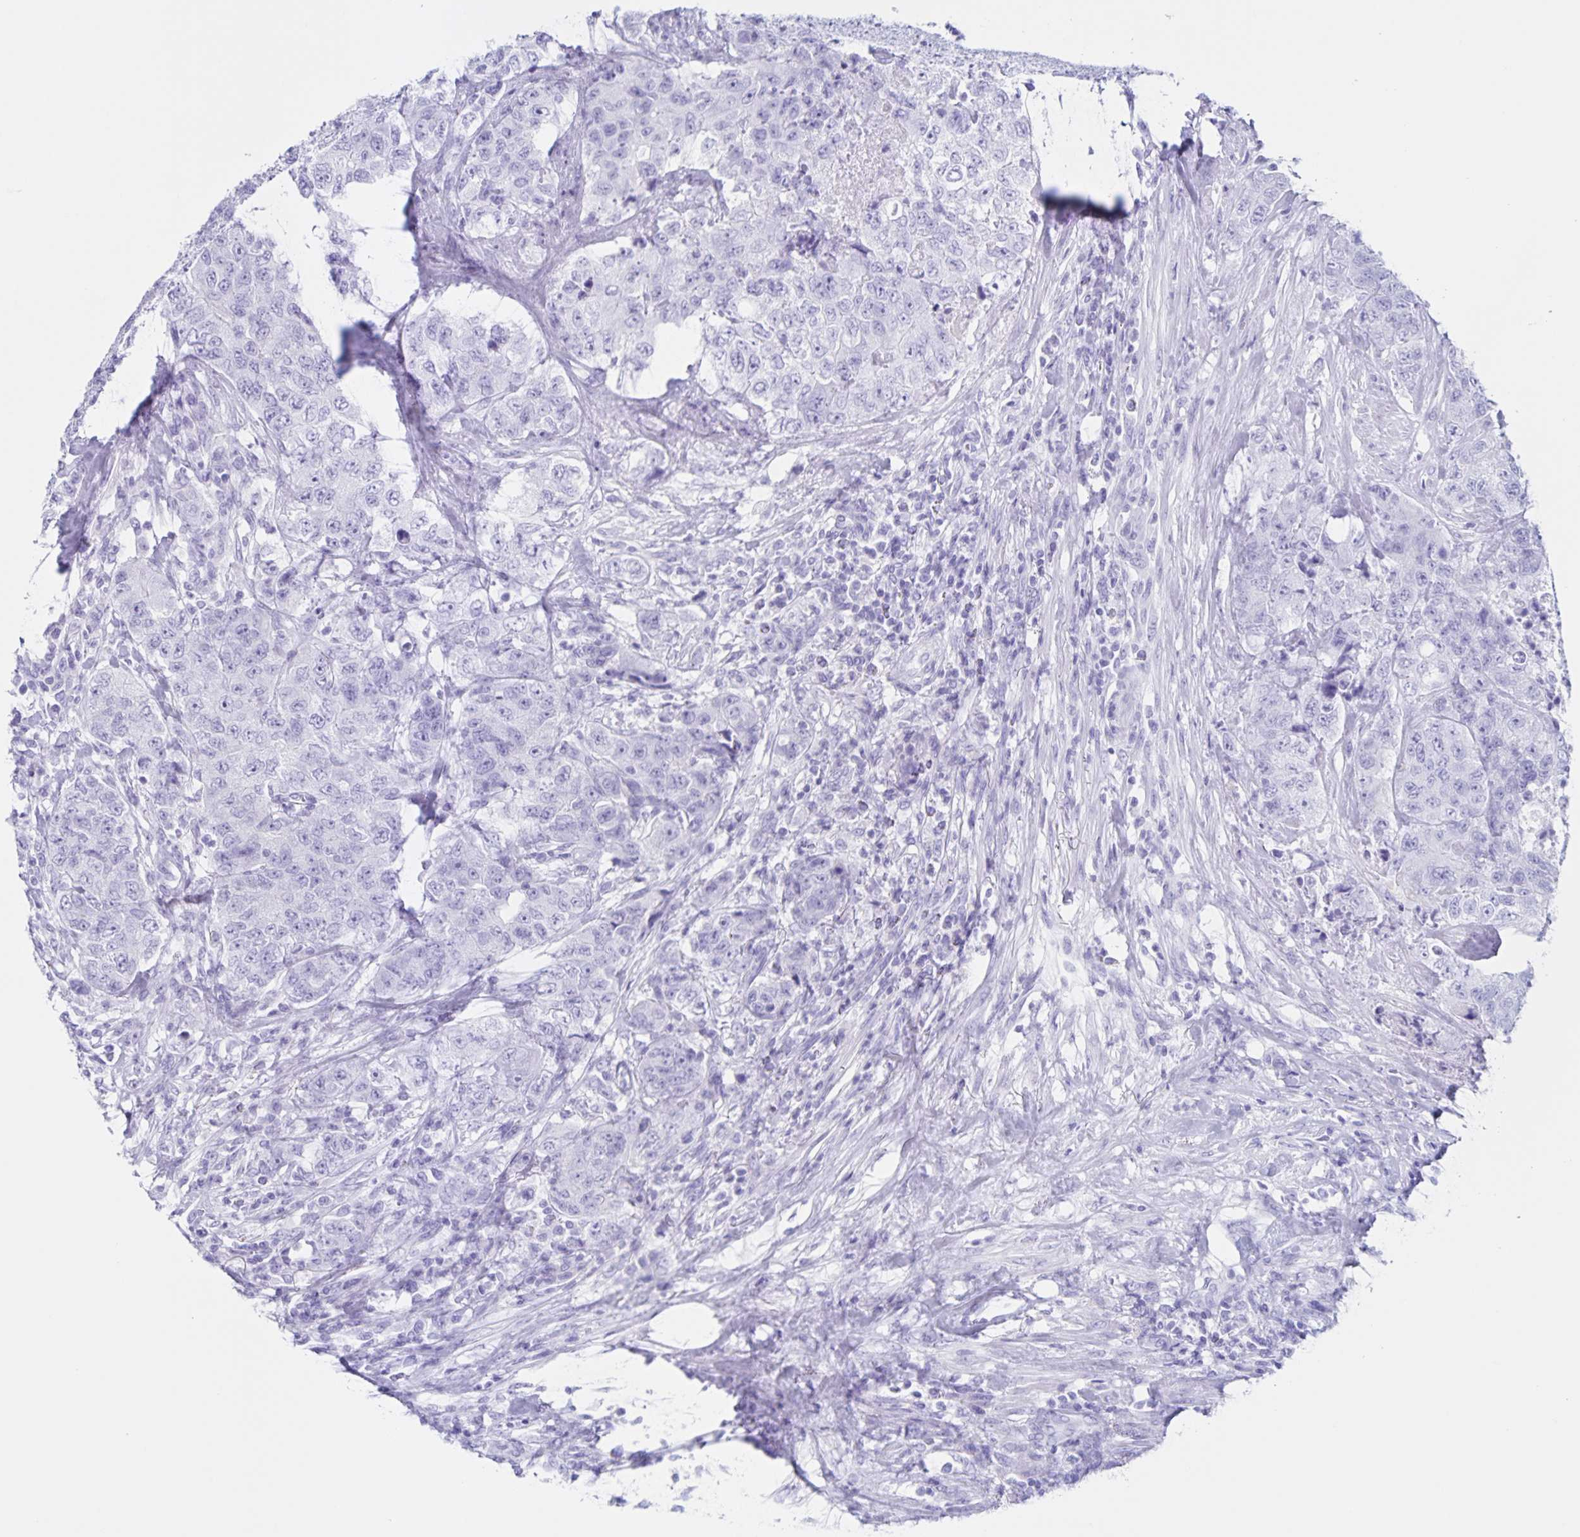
{"staining": {"intensity": "negative", "quantity": "none", "location": "none"}, "tissue": "urothelial cancer", "cell_type": "Tumor cells", "image_type": "cancer", "snomed": [{"axis": "morphology", "description": "Urothelial carcinoma, High grade"}, {"axis": "topography", "description": "Urinary bladder"}], "caption": "This micrograph is of urothelial cancer stained with IHC to label a protein in brown with the nuclei are counter-stained blue. There is no expression in tumor cells.", "gene": "C12orf56", "patient": {"sex": "female", "age": 78}}